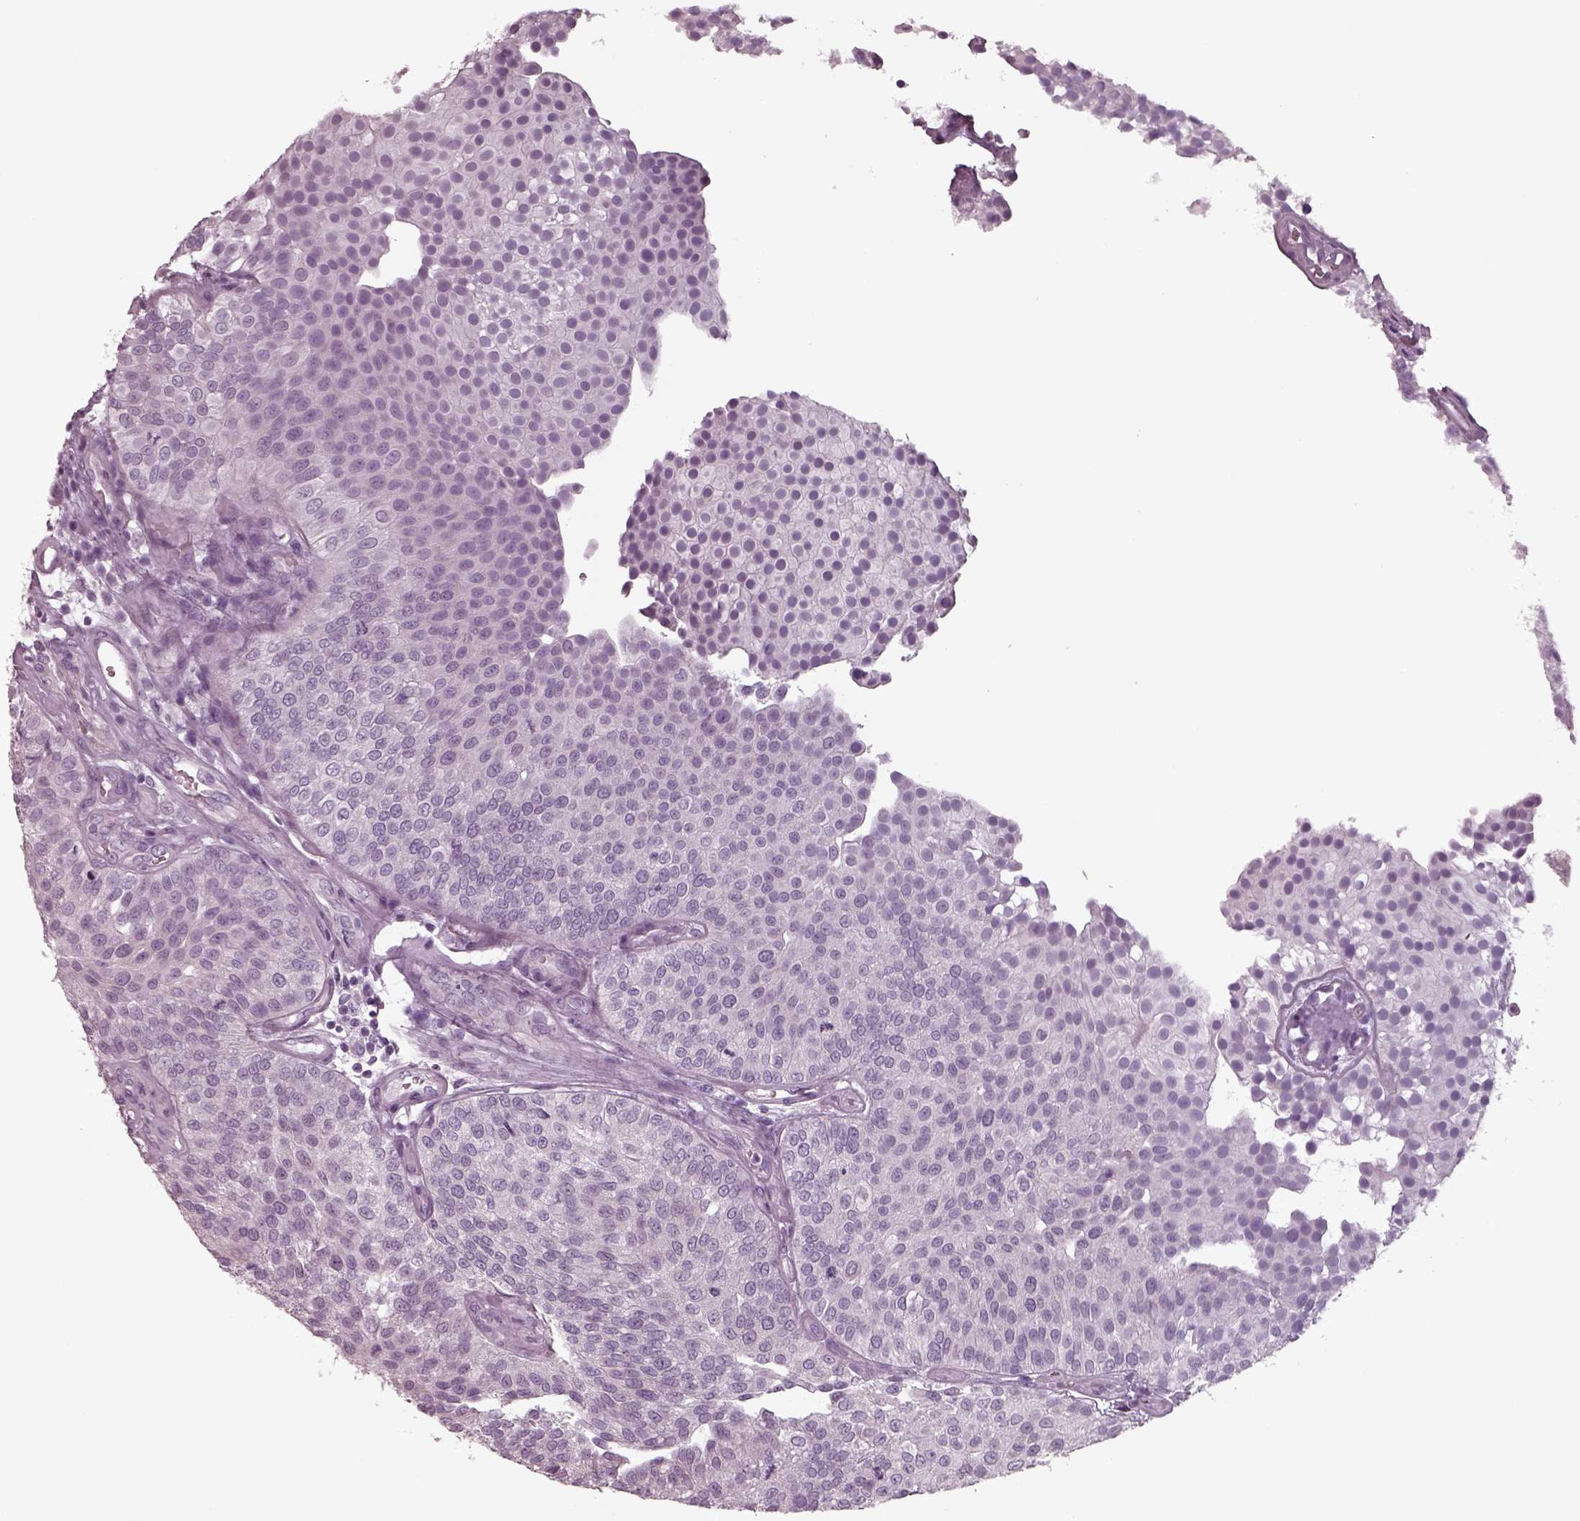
{"staining": {"intensity": "negative", "quantity": "none", "location": "none"}, "tissue": "urothelial cancer", "cell_type": "Tumor cells", "image_type": "cancer", "snomed": [{"axis": "morphology", "description": "Urothelial carcinoma, Low grade"}, {"axis": "topography", "description": "Urinary bladder"}], "caption": "An immunohistochemistry micrograph of urothelial cancer is shown. There is no staining in tumor cells of urothelial cancer. Nuclei are stained in blue.", "gene": "SEPTIN14", "patient": {"sex": "female", "age": 87}}